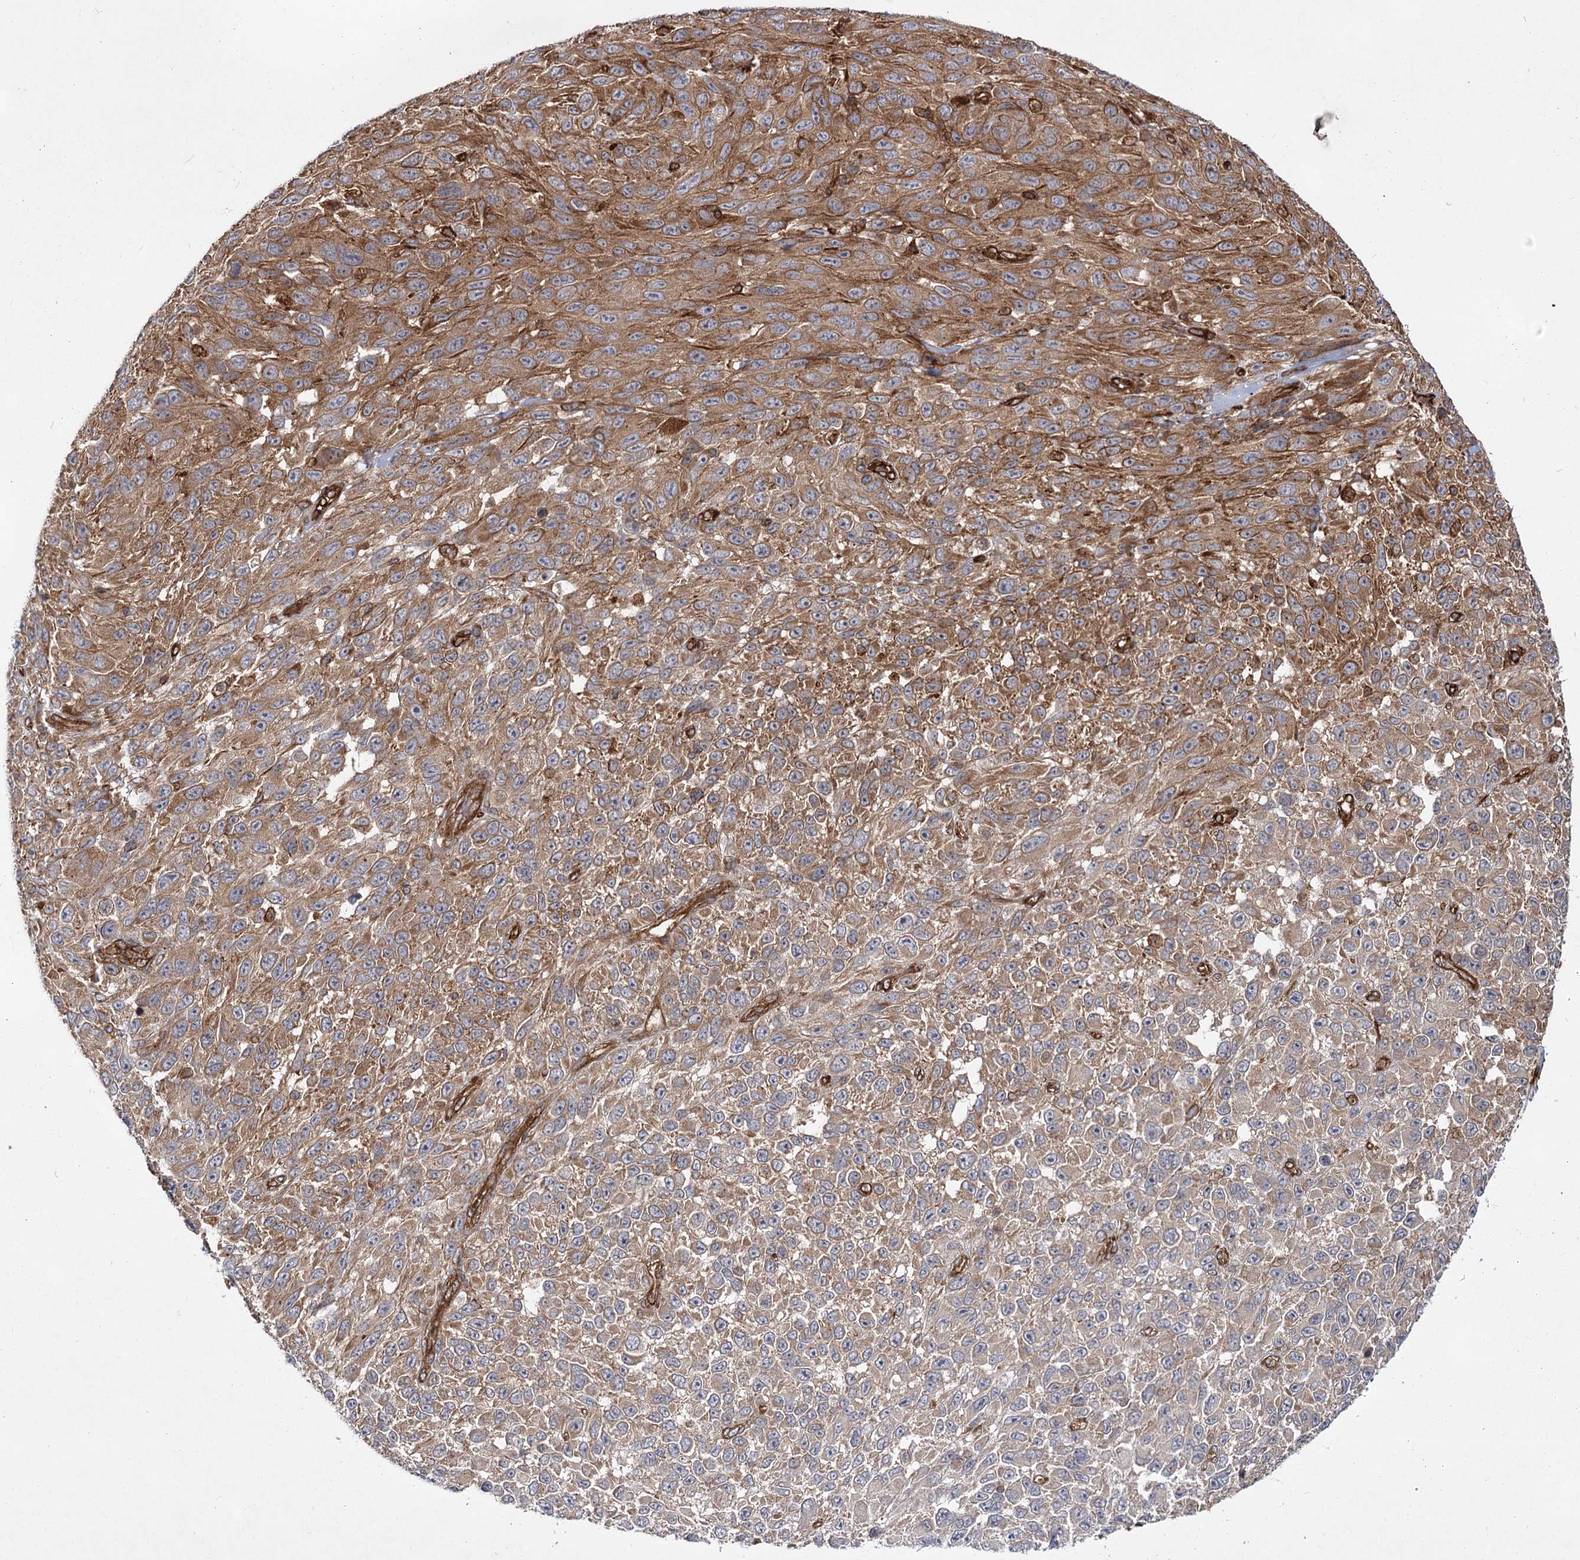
{"staining": {"intensity": "moderate", "quantity": ">75%", "location": "cytoplasmic/membranous"}, "tissue": "melanoma", "cell_type": "Tumor cells", "image_type": "cancer", "snomed": [{"axis": "morphology", "description": "Malignant melanoma, NOS"}, {"axis": "topography", "description": "Skin"}], "caption": "This is an image of immunohistochemistry staining of malignant melanoma, which shows moderate positivity in the cytoplasmic/membranous of tumor cells.", "gene": "IQSEC1", "patient": {"sex": "female", "age": 96}}